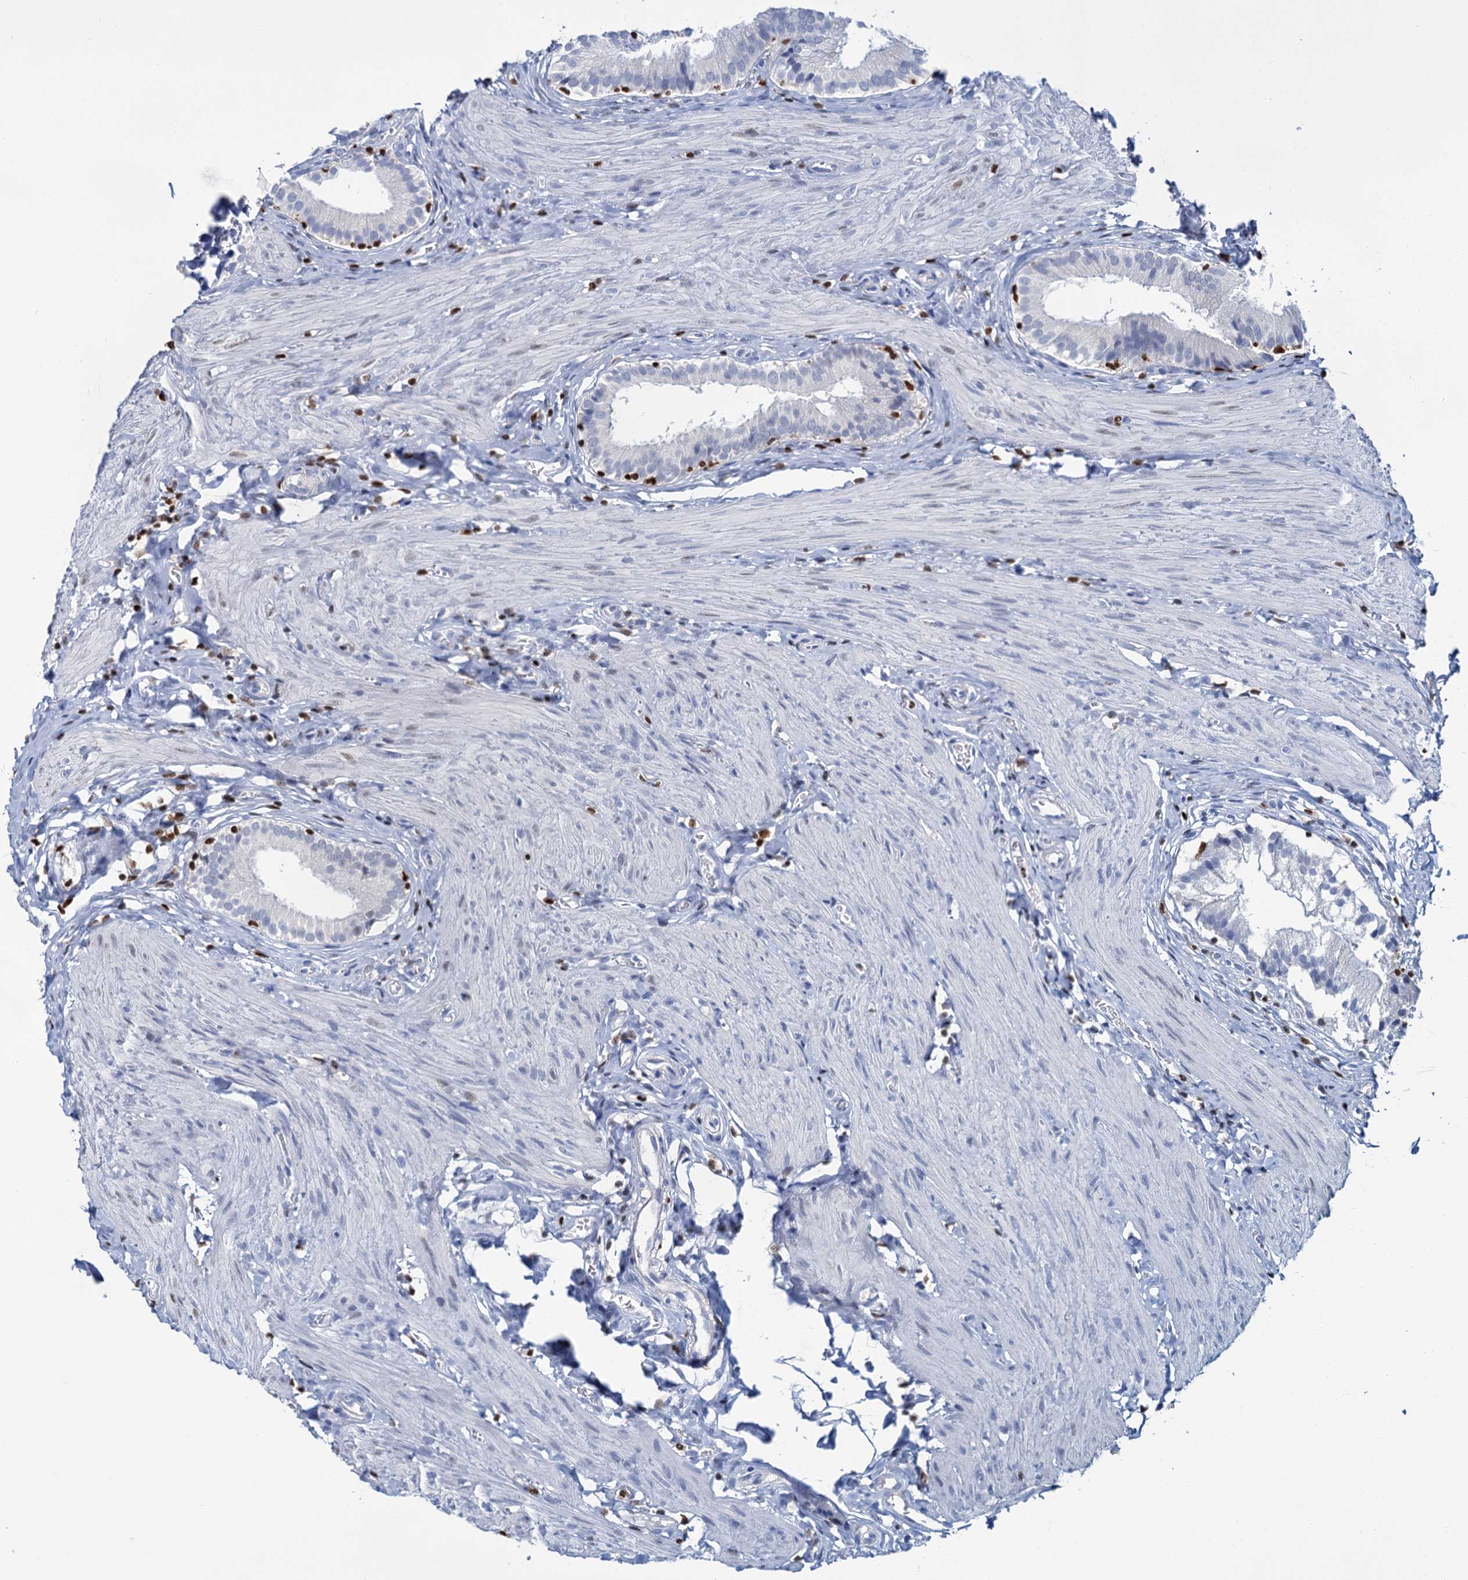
{"staining": {"intensity": "negative", "quantity": "none", "location": "none"}, "tissue": "gallbladder", "cell_type": "Glandular cells", "image_type": "normal", "snomed": [{"axis": "morphology", "description": "Normal tissue, NOS"}, {"axis": "topography", "description": "Gallbladder"}], "caption": "Immunohistochemical staining of unremarkable gallbladder exhibits no significant staining in glandular cells.", "gene": "CELF2", "patient": {"sex": "female", "age": 47}}